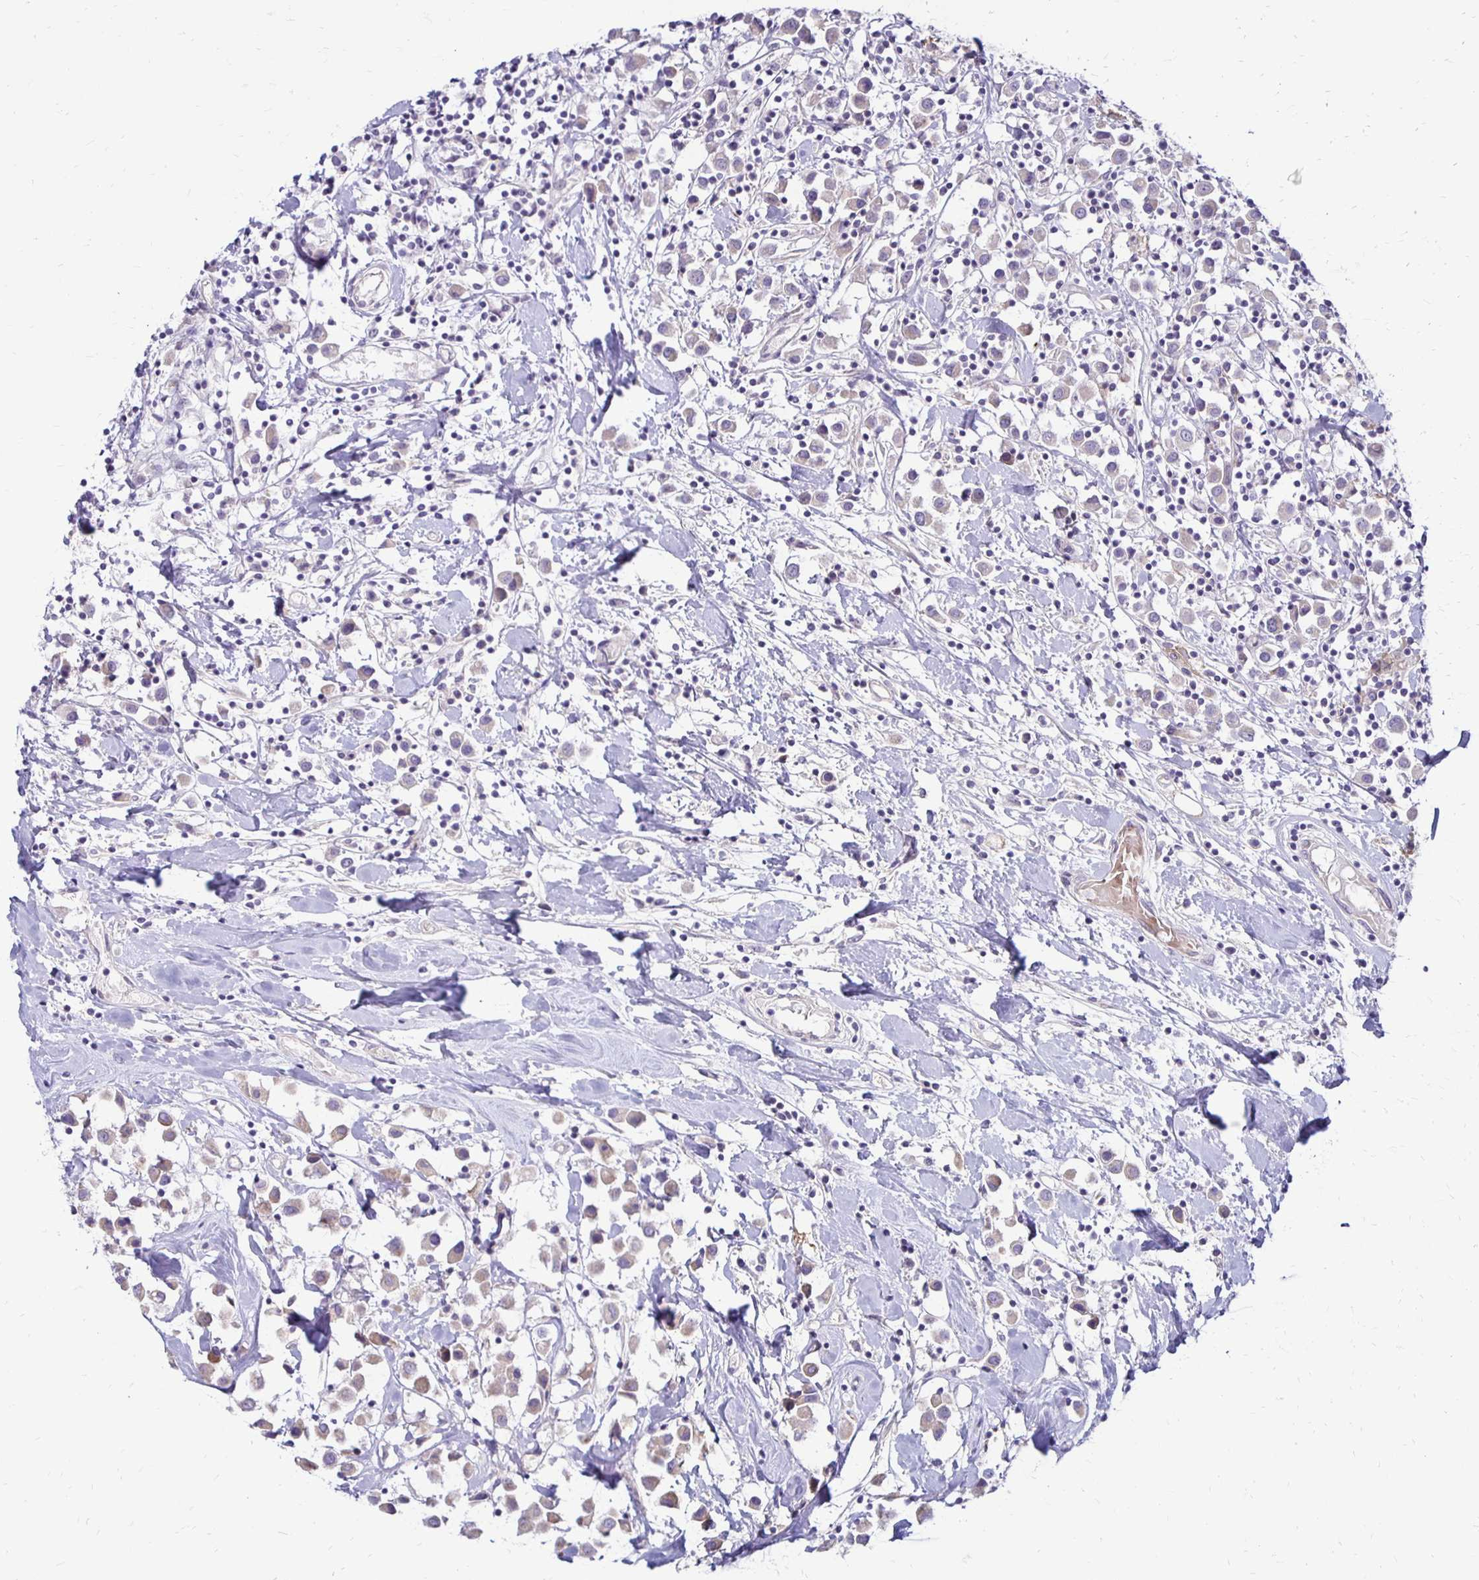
{"staining": {"intensity": "weak", "quantity": "25%-75%", "location": "cytoplasmic/membranous"}, "tissue": "breast cancer", "cell_type": "Tumor cells", "image_type": "cancer", "snomed": [{"axis": "morphology", "description": "Duct carcinoma"}, {"axis": "topography", "description": "Breast"}], "caption": "This histopathology image exhibits breast cancer (intraductal carcinoma) stained with IHC to label a protein in brown. The cytoplasmic/membranous of tumor cells show weak positivity for the protein. Nuclei are counter-stained blue.", "gene": "KATNBL1", "patient": {"sex": "female", "age": 61}}